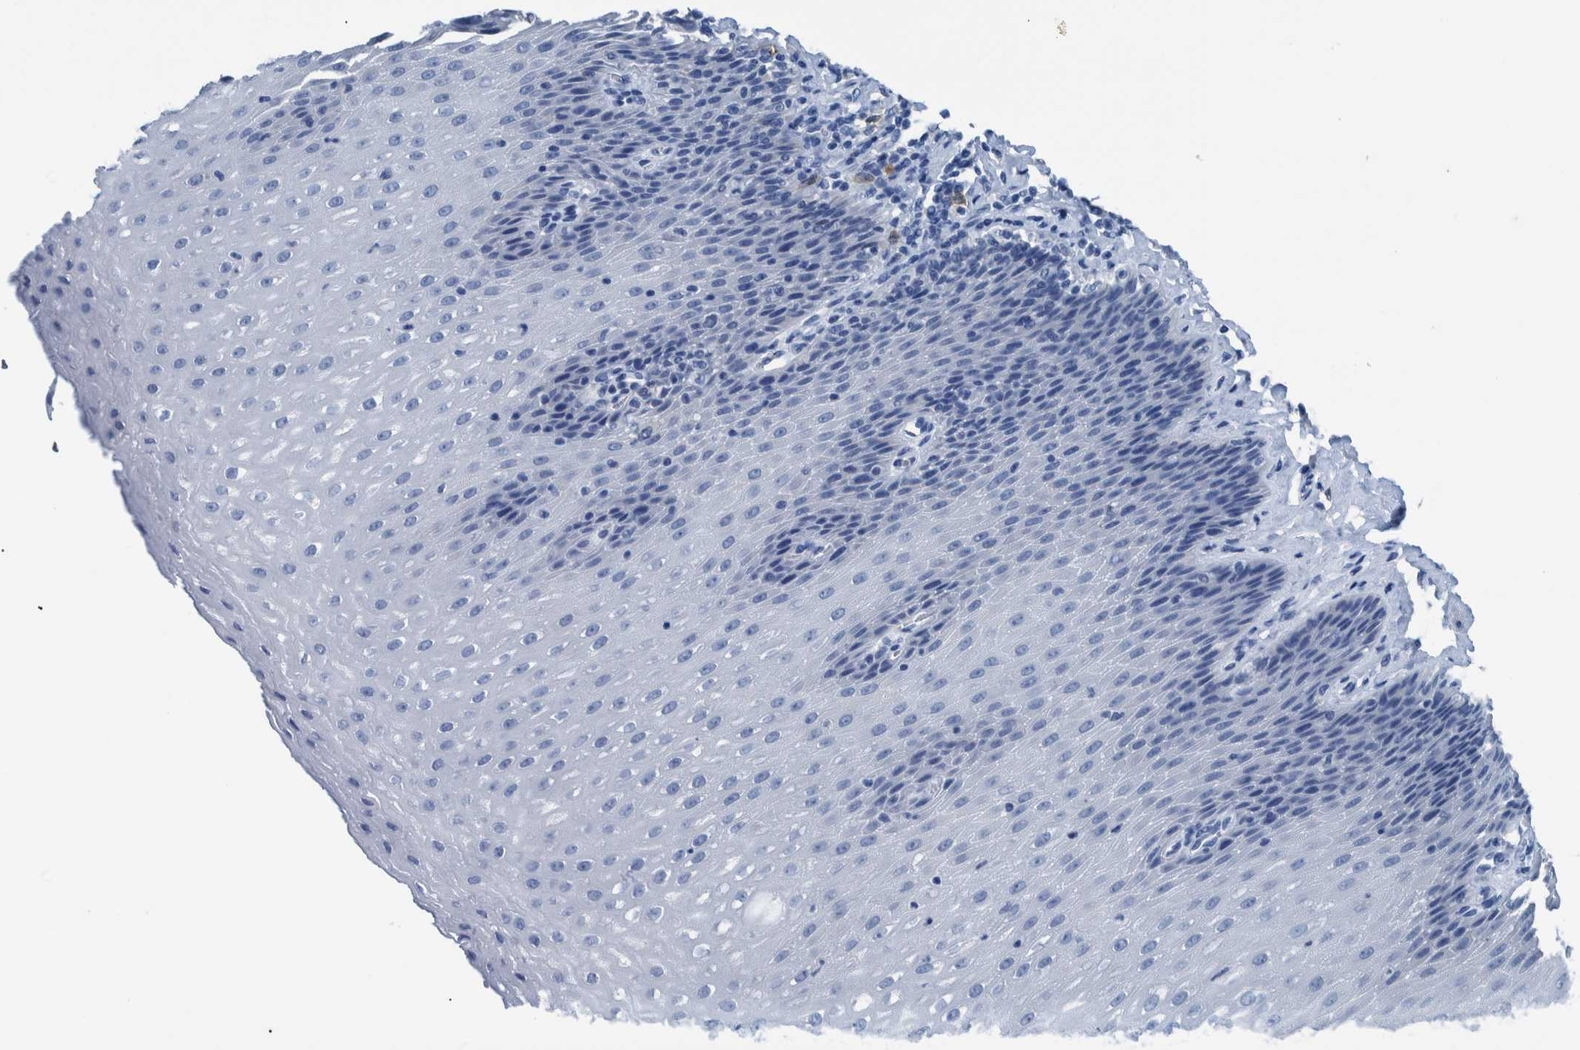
{"staining": {"intensity": "negative", "quantity": "none", "location": "none"}, "tissue": "esophagus", "cell_type": "Squamous epithelial cells", "image_type": "normal", "snomed": [{"axis": "morphology", "description": "Normal tissue, NOS"}, {"axis": "topography", "description": "Esophagus"}], "caption": "Image shows no protein expression in squamous epithelial cells of normal esophagus.", "gene": "IDO1", "patient": {"sex": "female", "age": 61}}